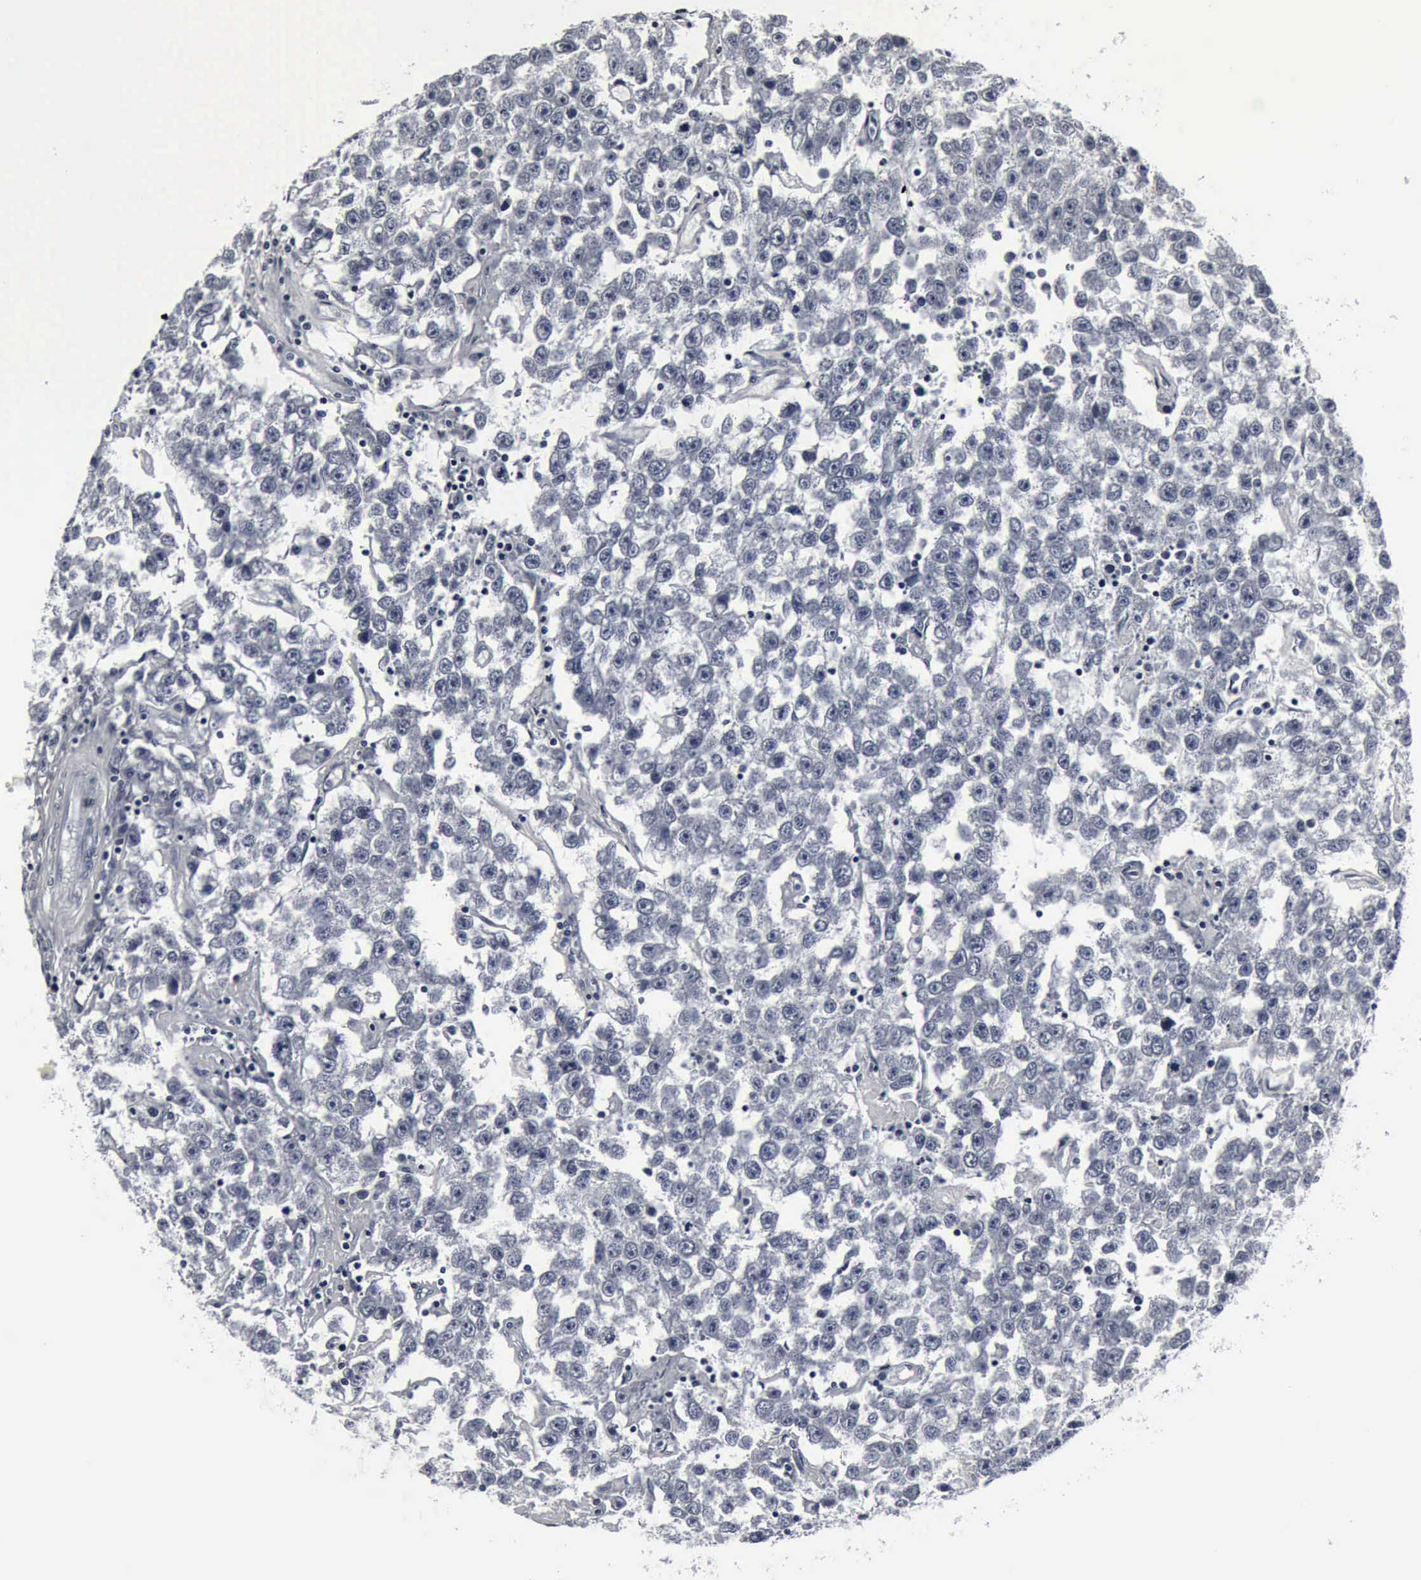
{"staining": {"intensity": "negative", "quantity": "none", "location": "none"}, "tissue": "testis cancer", "cell_type": "Tumor cells", "image_type": "cancer", "snomed": [{"axis": "morphology", "description": "Seminoma, NOS"}, {"axis": "topography", "description": "Testis"}], "caption": "High power microscopy micrograph of an immunohistochemistry micrograph of testis seminoma, revealing no significant positivity in tumor cells. The staining was performed using DAB to visualize the protein expression in brown, while the nuclei were stained in blue with hematoxylin (Magnification: 20x).", "gene": "SNAP25", "patient": {"sex": "male", "age": 52}}